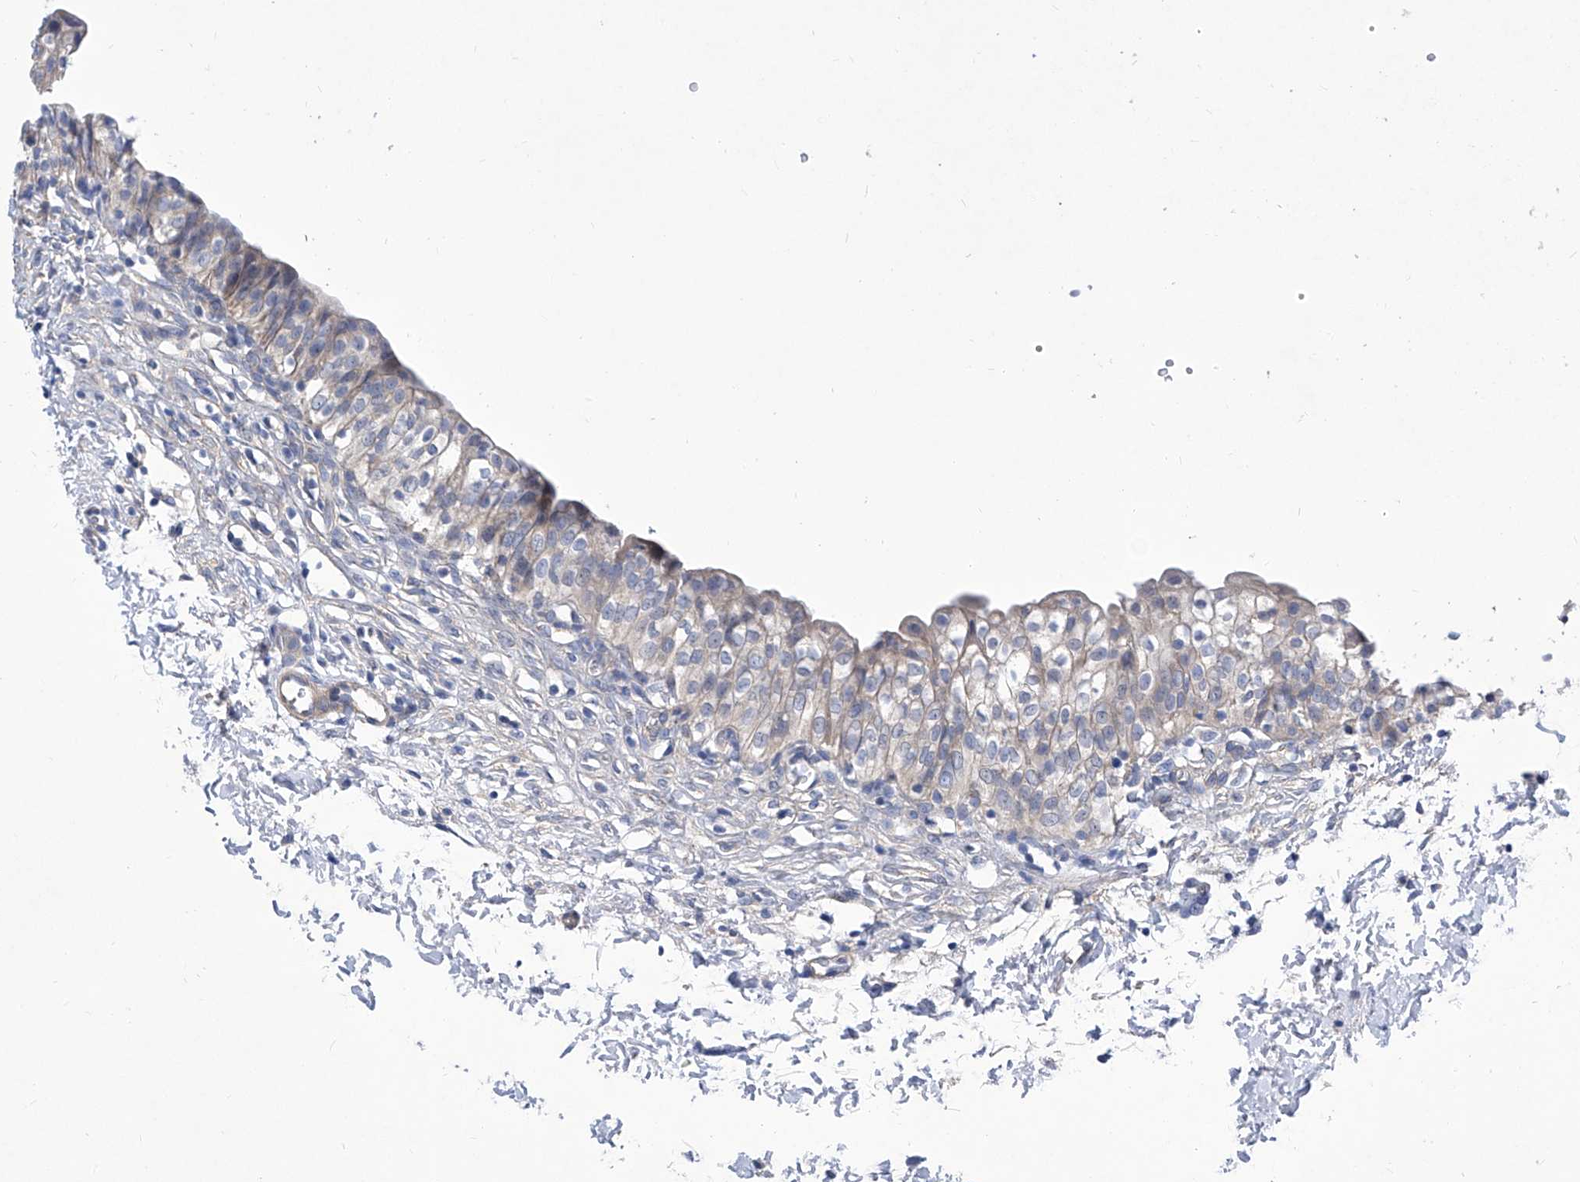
{"staining": {"intensity": "weak", "quantity": "25%-75%", "location": "cytoplasmic/membranous"}, "tissue": "urinary bladder", "cell_type": "Urothelial cells", "image_type": "normal", "snomed": [{"axis": "morphology", "description": "Normal tissue, NOS"}, {"axis": "topography", "description": "Urinary bladder"}], "caption": "Urinary bladder stained with IHC reveals weak cytoplasmic/membranous positivity in approximately 25%-75% of urothelial cells.", "gene": "SRBD1", "patient": {"sex": "male", "age": 55}}